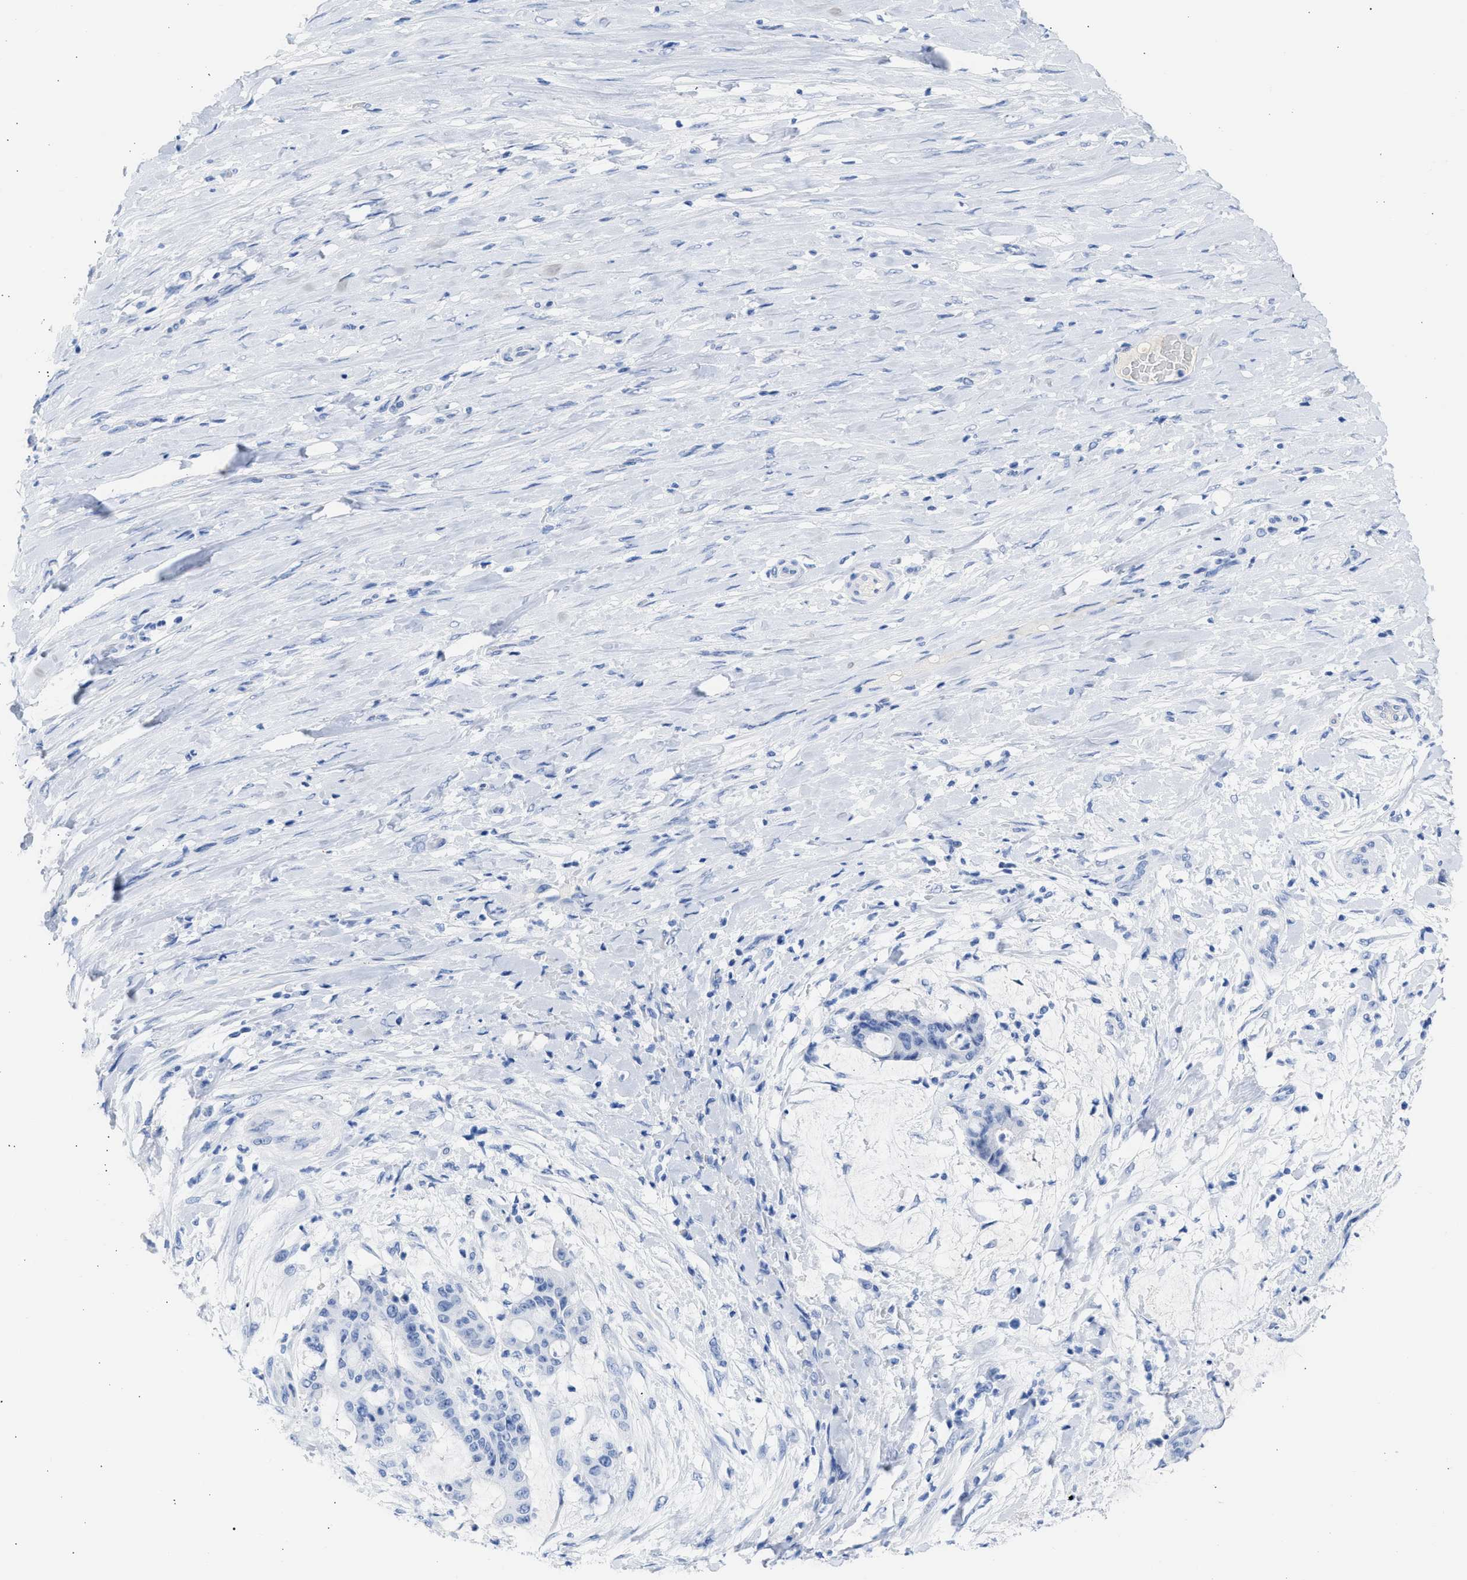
{"staining": {"intensity": "negative", "quantity": "none", "location": "none"}, "tissue": "liver cancer", "cell_type": "Tumor cells", "image_type": "cancer", "snomed": [{"axis": "morphology", "description": "Cholangiocarcinoma"}, {"axis": "topography", "description": "Liver"}], "caption": "Protein analysis of liver cancer (cholangiocarcinoma) exhibits no significant expression in tumor cells.", "gene": "RSPH1", "patient": {"sex": "female", "age": 73}}